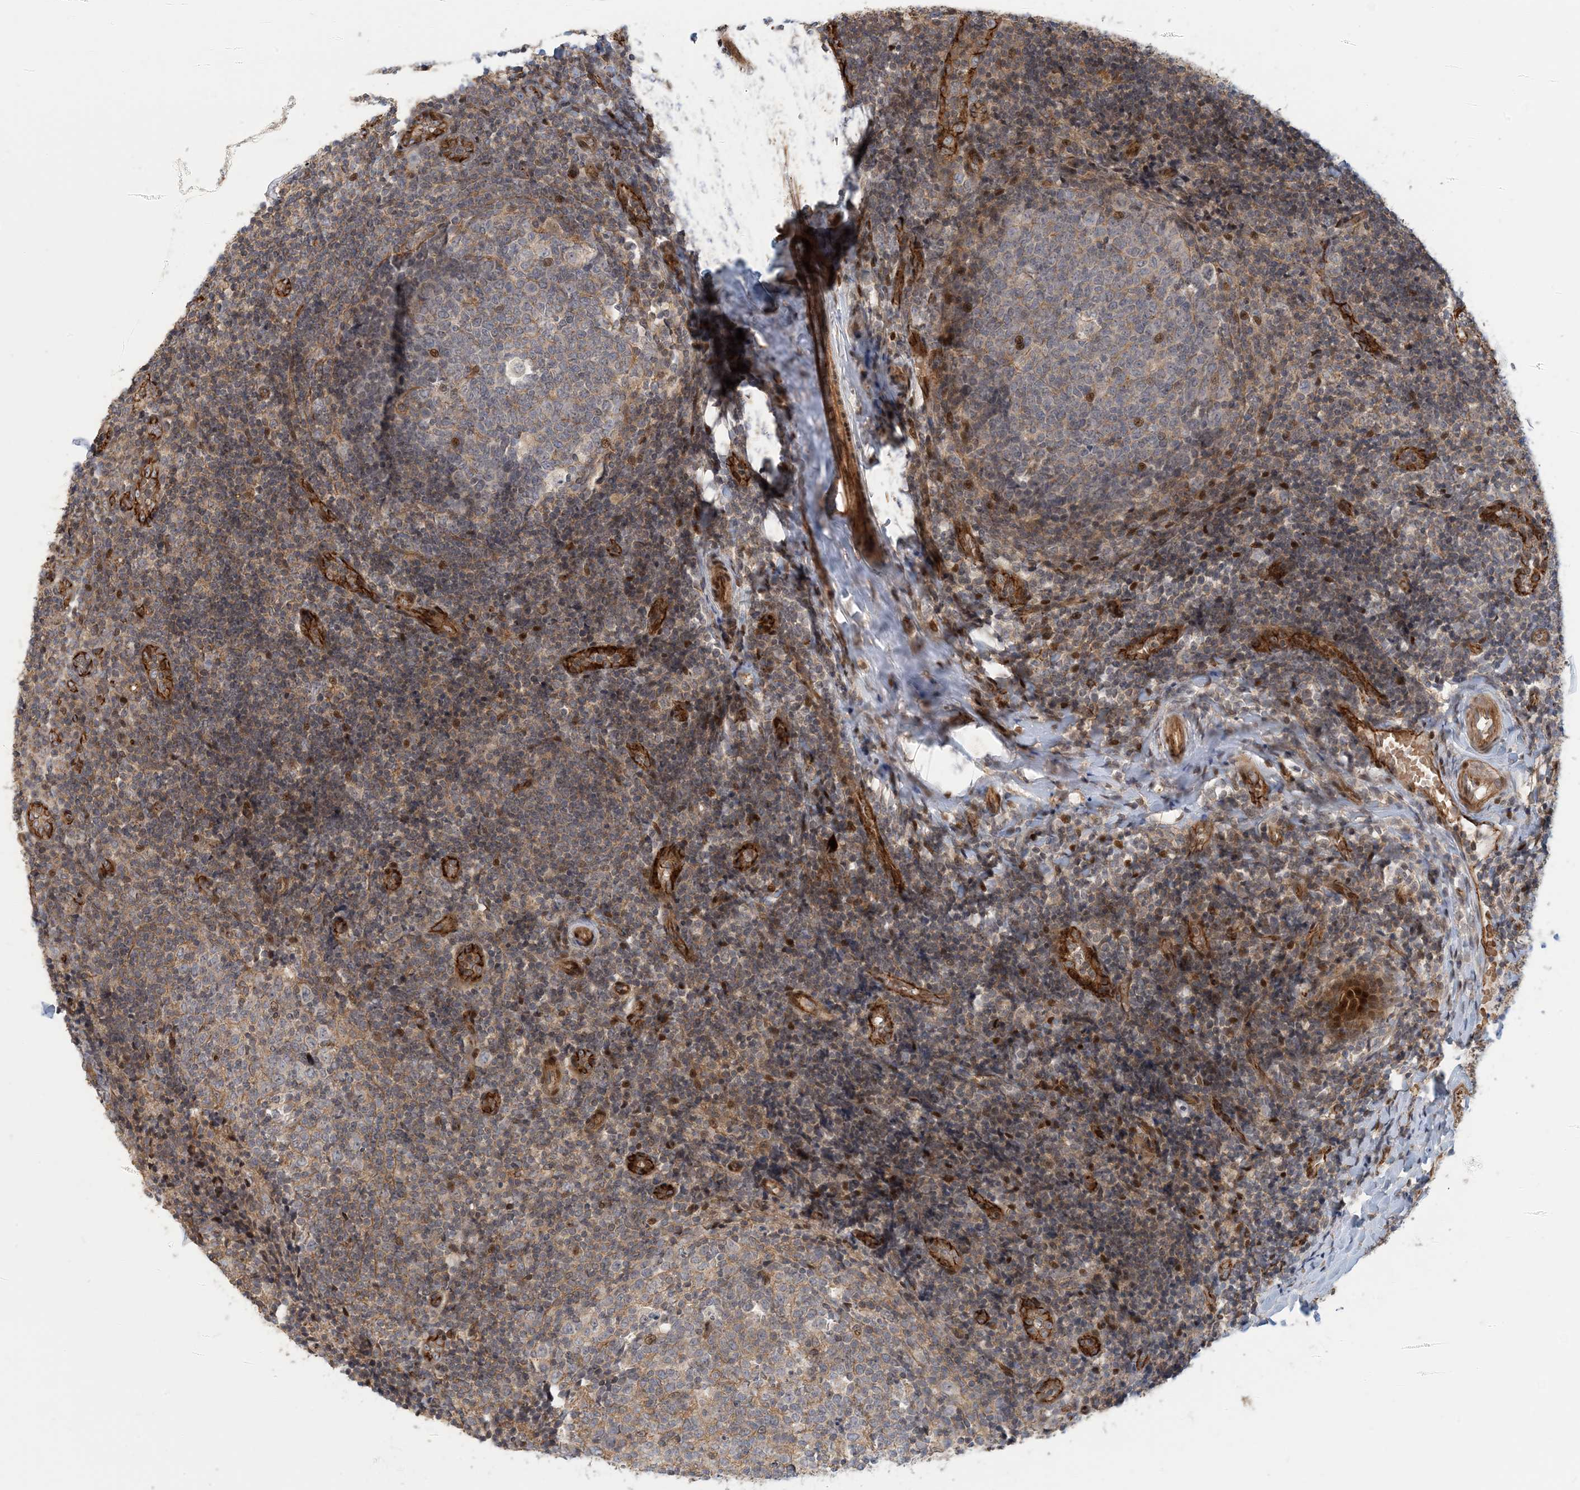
{"staining": {"intensity": "moderate", "quantity": "<25%", "location": "nuclear"}, "tissue": "tonsil", "cell_type": "Germinal center cells", "image_type": "normal", "snomed": [{"axis": "morphology", "description": "Normal tissue, NOS"}, {"axis": "topography", "description": "Tonsil"}], "caption": "The photomicrograph demonstrates a brown stain indicating the presence of a protein in the nuclear of germinal center cells in tonsil. Immunohistochemistry stains the protein in brown and the nuclei are stained blue.", "gene": "MAPKBP1", "patient": {"sex": "female", "age": 19}}